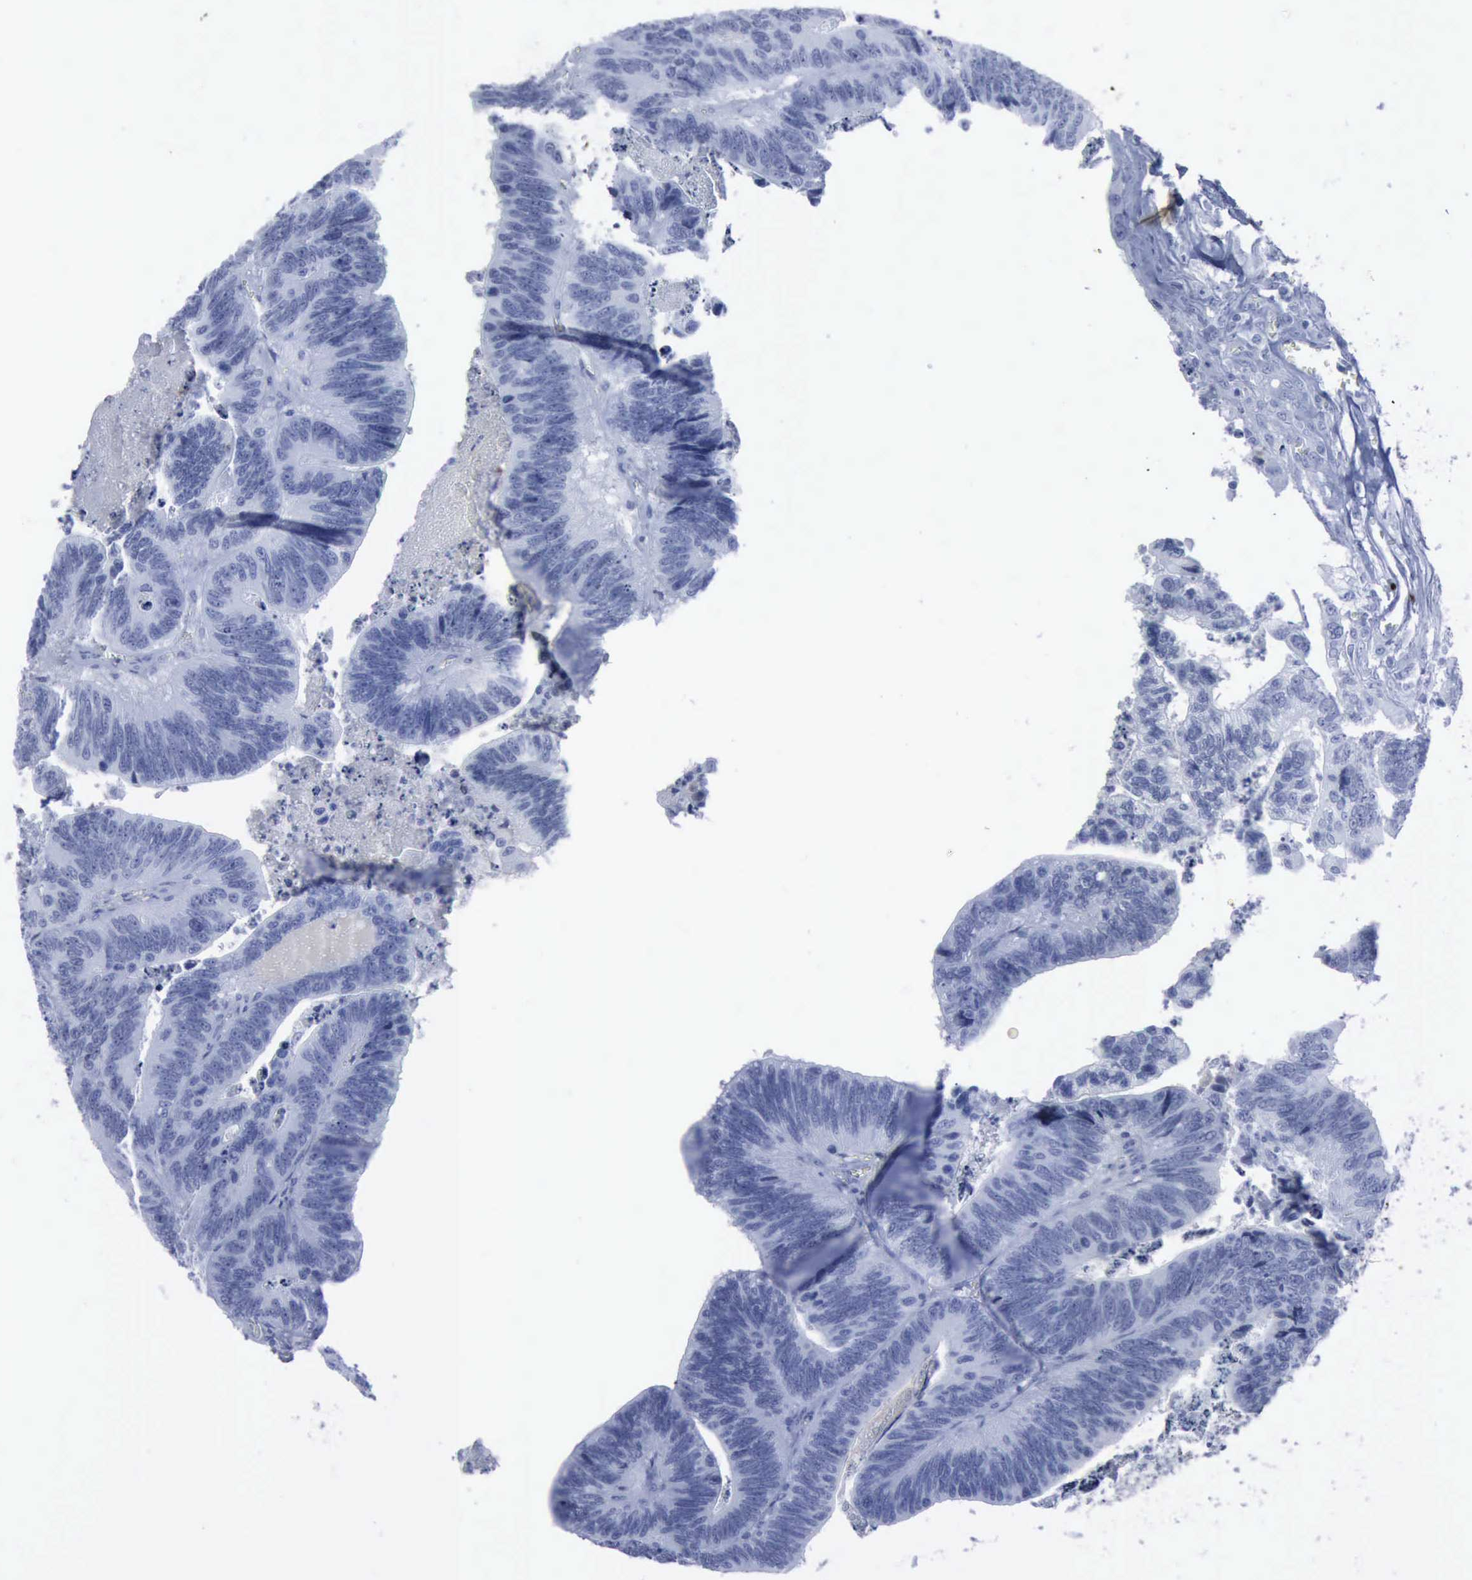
{"staining": {"intensity": "negative", "quantity": "none", "location": "none"}, "tissue": "colorectal cancer", "cell_type": "Tumor cells", "image_type": "cancer", "snomed": [{"axis": "morphology", "description": "Adenocarcinoma, NOS"}, {"axis": "topography", "description": "Colon"}], "caption": "Protein analysis of adenocarcinoma (colorectal) shows no significant expression in tumor cells.", "gene": "NGFR", "patient": {"sex": "male", "age": 72}}